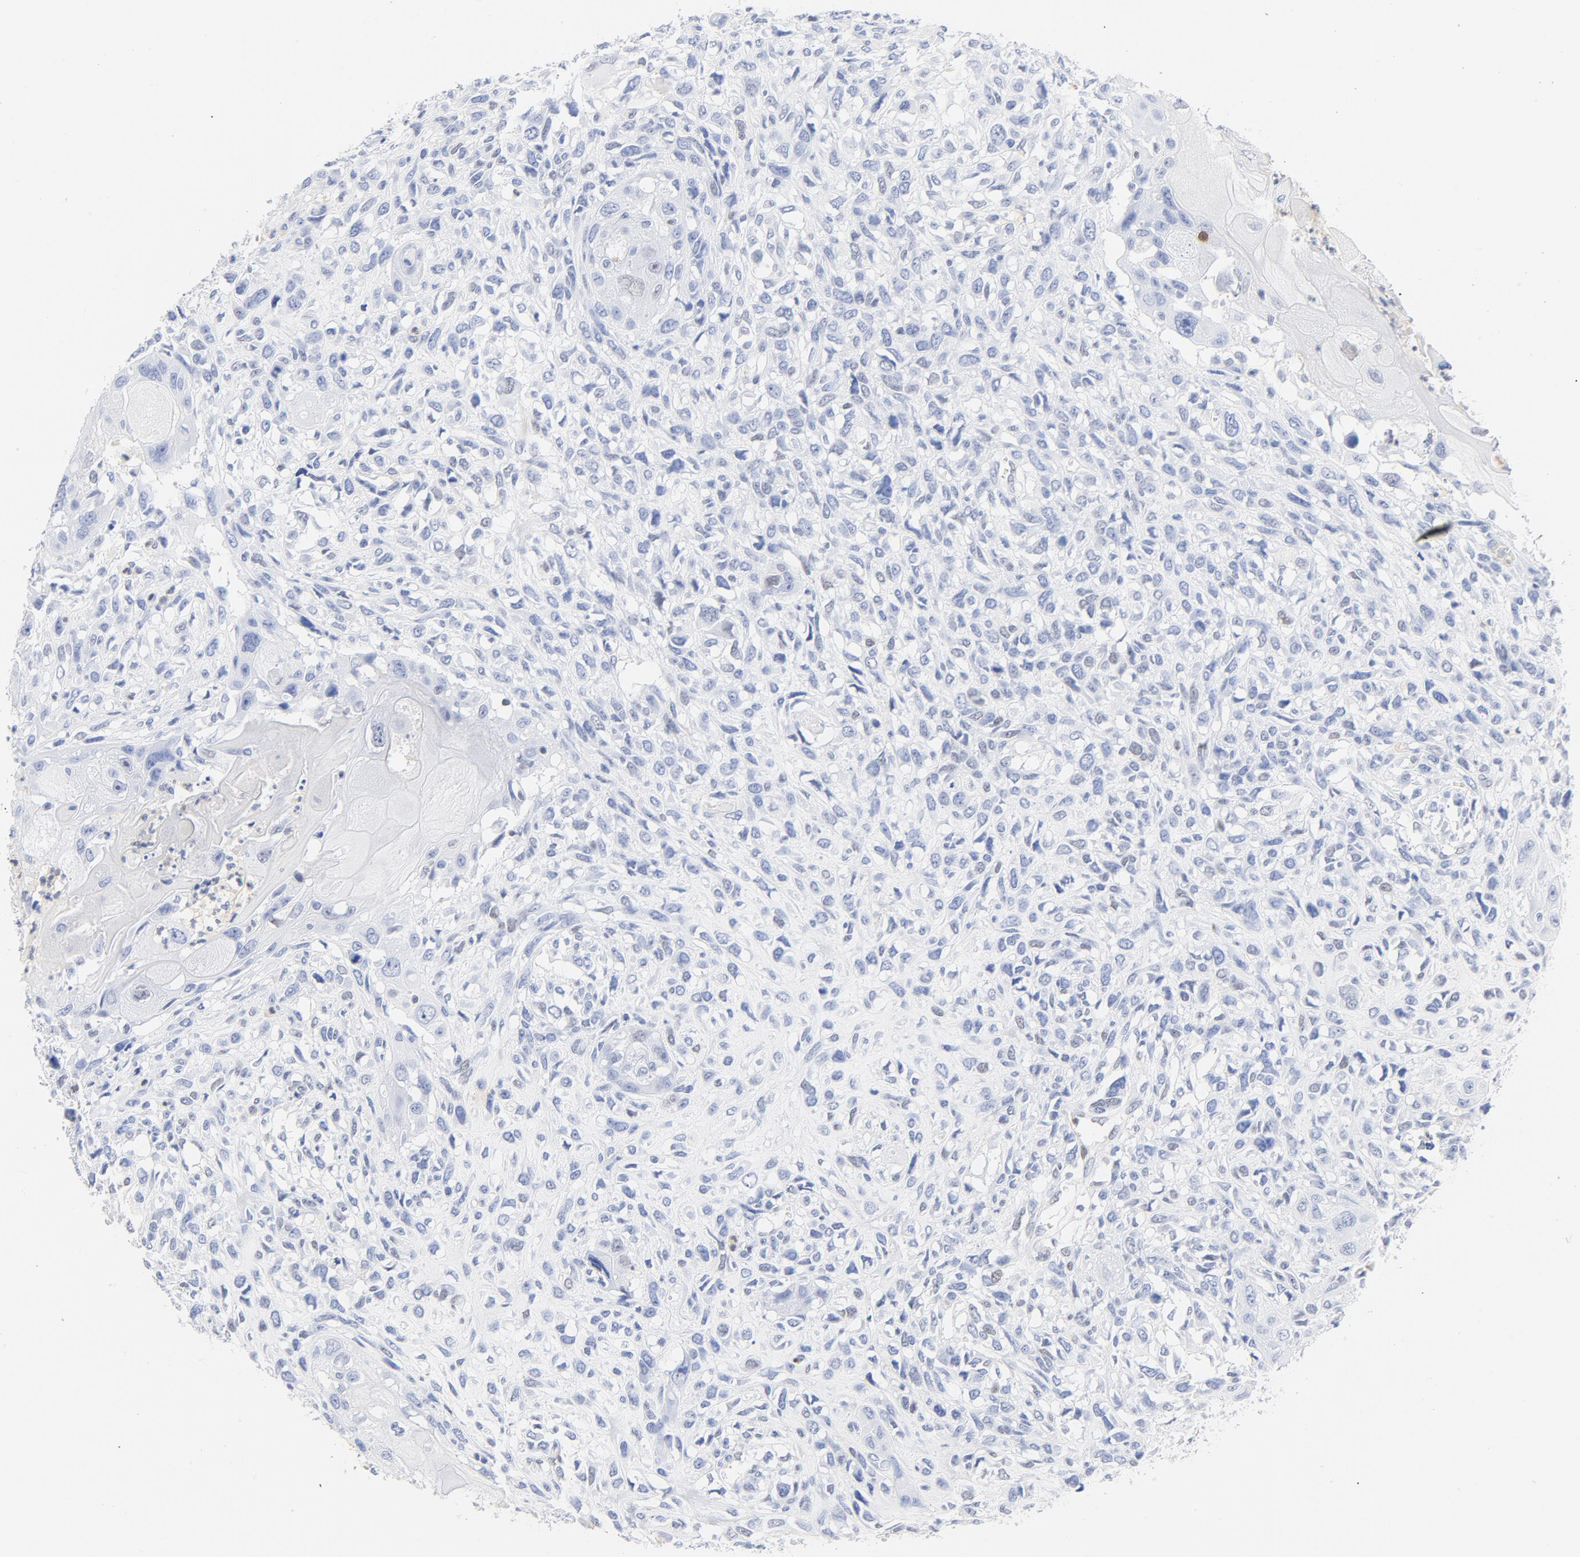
{"staining": {"intensity": "negative", "quantity": "none", "location": "none"}, "tissue": "head and neck cancer", "cell_type": "Tumor cells", "image_type": "cancer", "snomed": [{"axis": "morphology", "description": "Neoplasm, malignant, NOS"}, {"axis": "topography", "description": "Salivary gland"}, {"axis": "topography", "description": "Head-Neck"}], "caption": "The immunohistochemistry image has no significant staining in tumor cells of neoplasm (malignant) (head and neck) tissue.", "gene": "CDKN1B", "patient": {"sex": "male", "age": 43}}